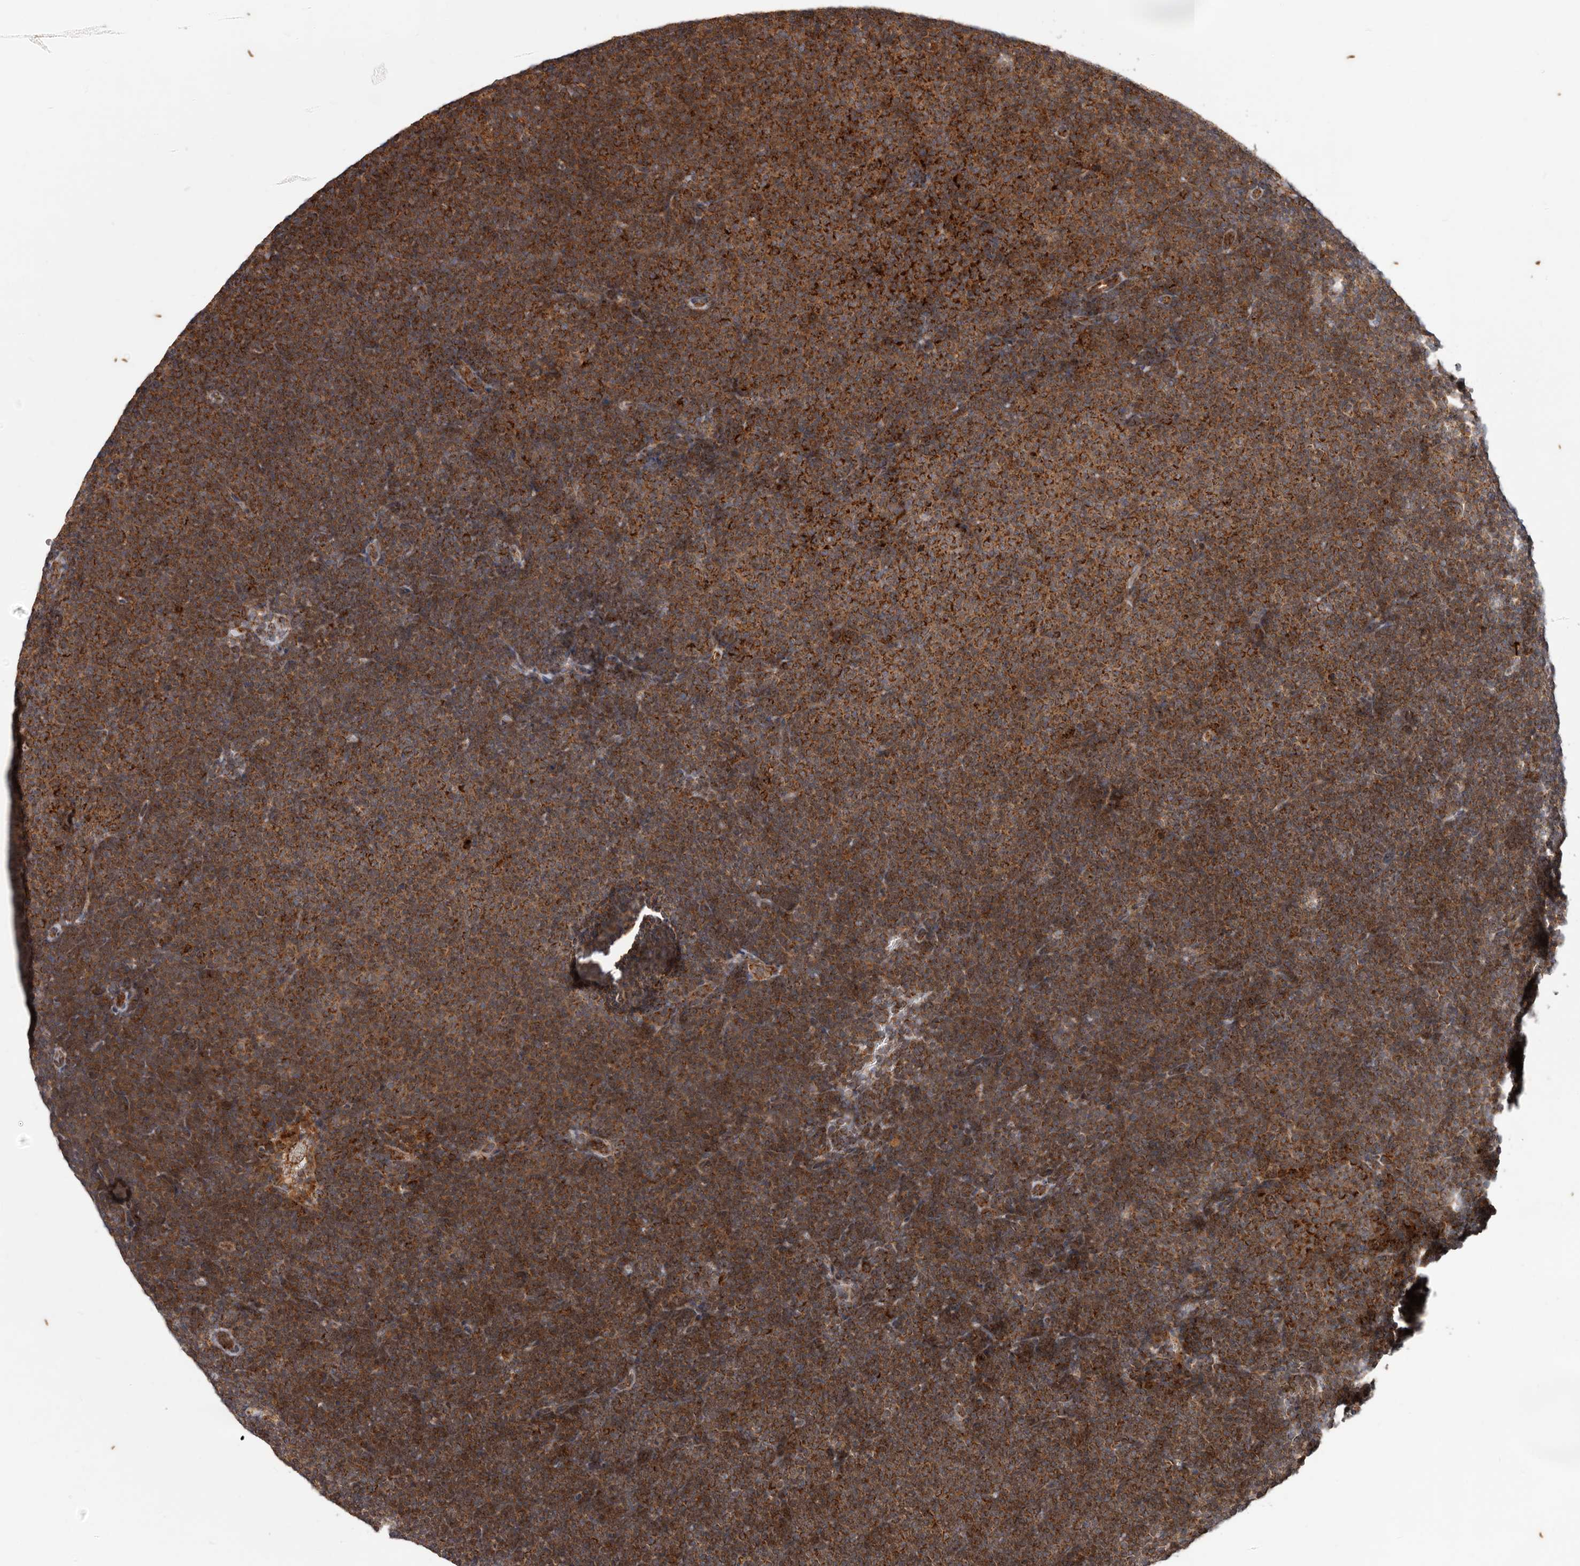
{"staining": {"intensity": "strong", "quantity": ">75%", "location": "cytoplasmic/membranous"}, "tissue": "lymphoma", "cell_type": "Tumor cells", "image_type": "cancer", "snomed": [{"axis": "morphology", "description": "Malignant lymphoma, non-Hodgkin's type, Low grade"}, {"axis": "topography", "description": "Lymph node"}], "caption": "IHC (DAB (3,3'-diaminobenzidine)) staining of human low-grade malignant lymphoma, non-Hodgkin's type shows strong cytoplasmic/membranous protein expression in about >75% of tumor cells. The protein of interest is shown in brown color, while the nuclei are stained blue.", "gene": "MRPS10", "patient": {"sex": "female", "age": 53}}